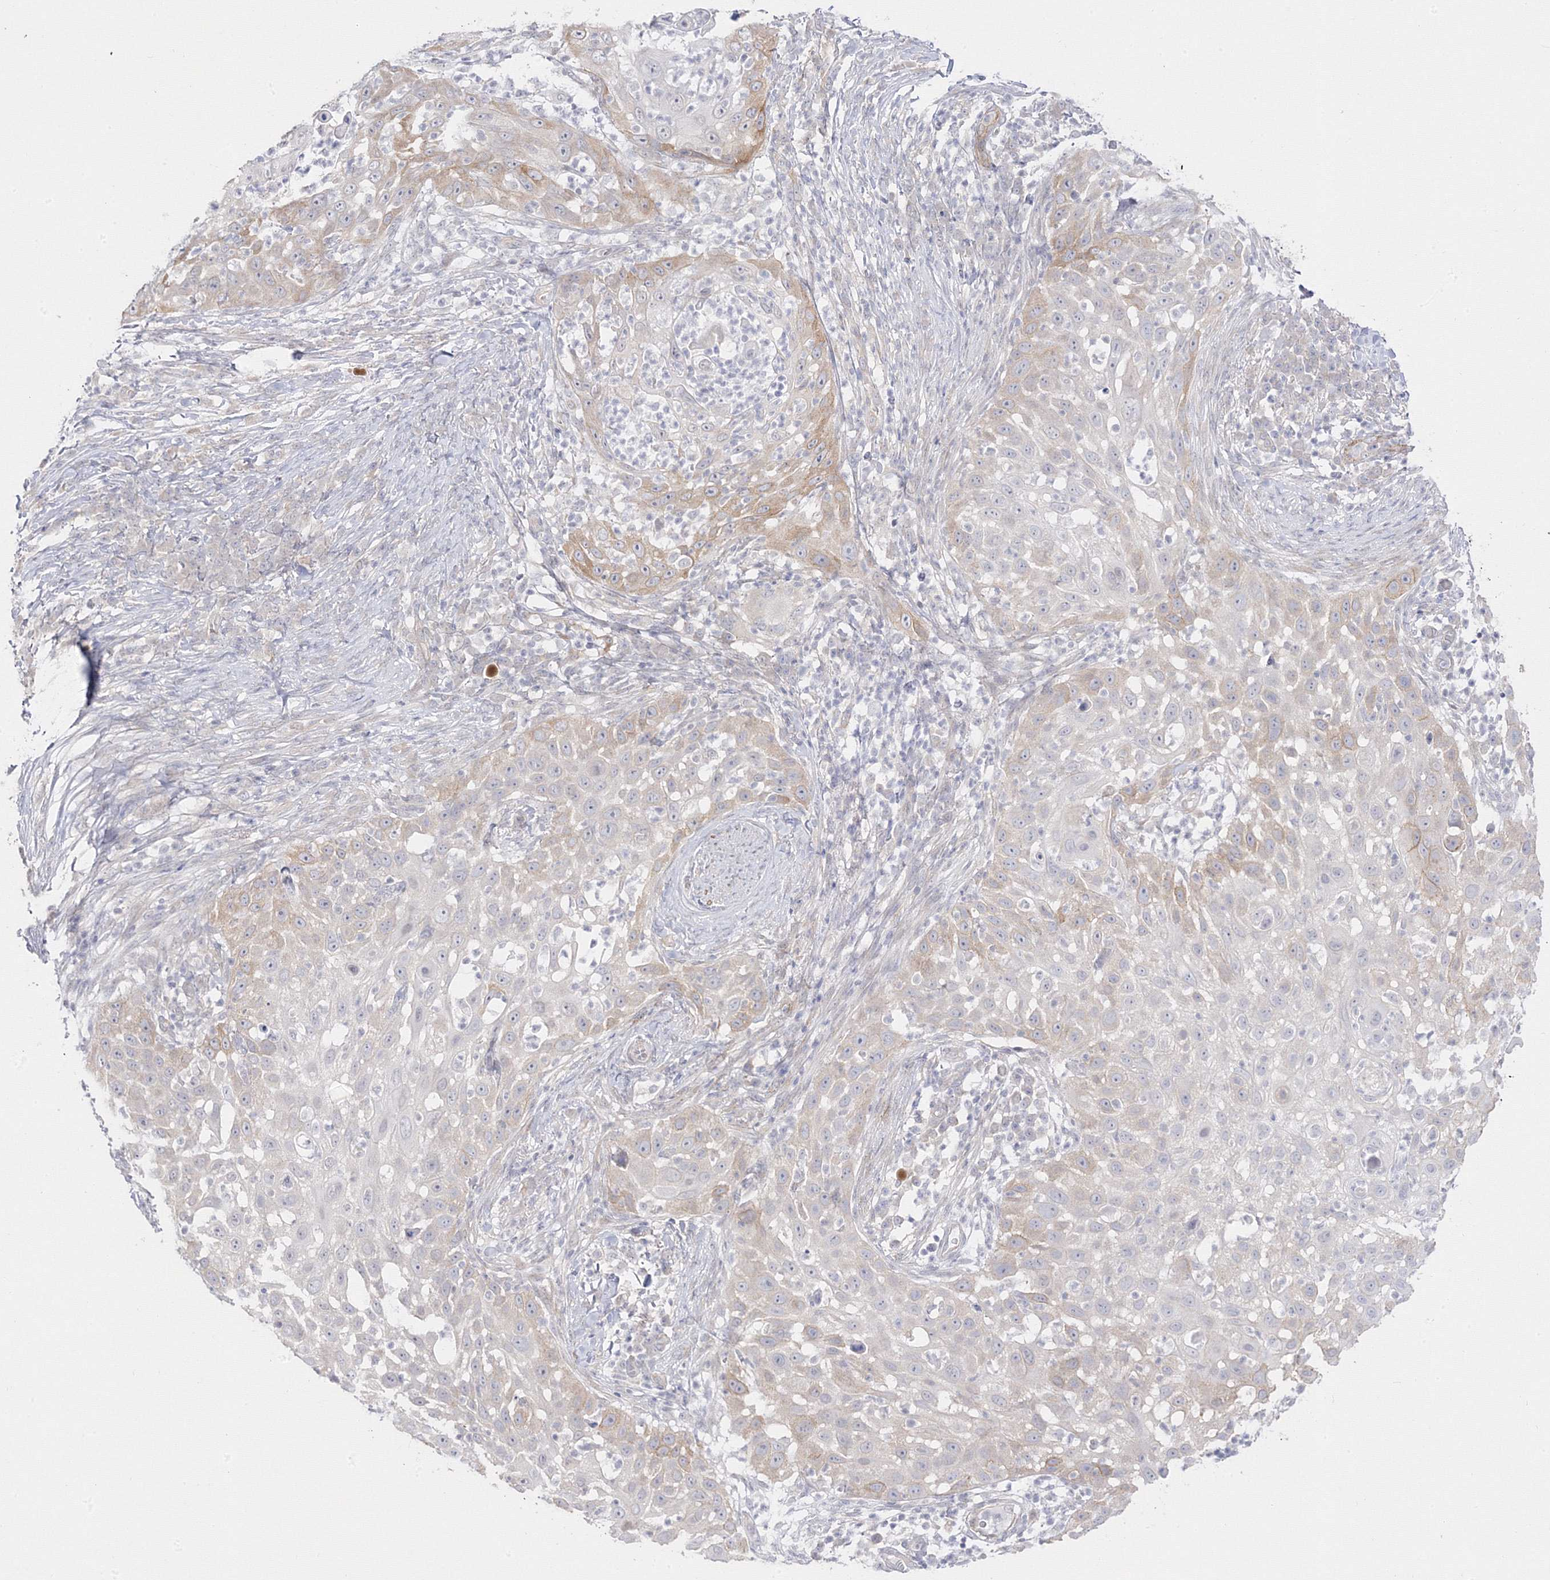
{"staining": {"intensity": "weak", "quantity": "<25%", "location": "cytoplasmic/membranous"}, "tissue": "skin cancer", "cell_type": "Tumor cells", "image_type": "cancer", "snomed": [{"axis": "morphology", "description": "Squamous cell carcinoma, NOS"}, {"axis": "topography", "description": "Skin"}], "caption": "The histopathology image reveals no staining of tumor cells in skin squamous cell carcinoma.", "gene": "C2CD2", "patient": {"sex": "female", "age": 44}}